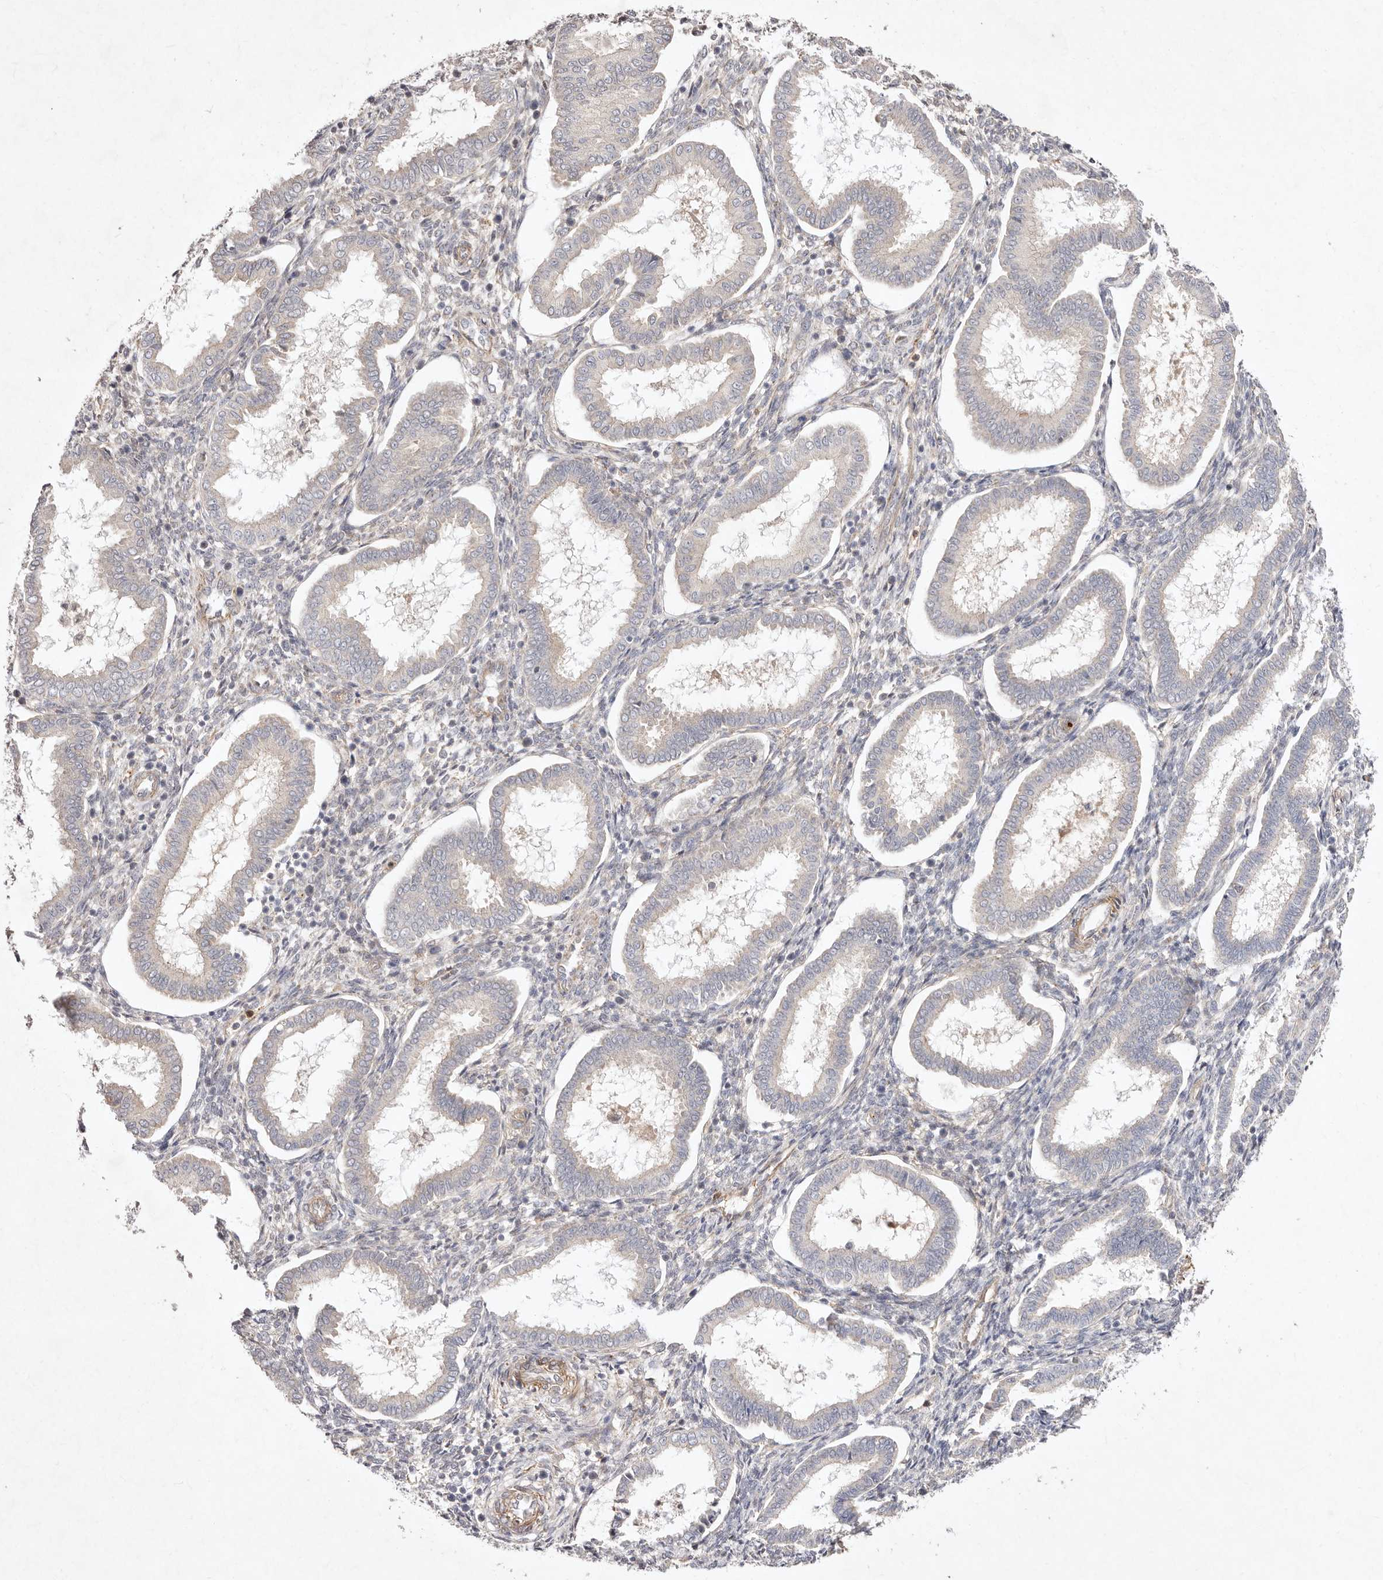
{"staining": {"intensity": "negative", "quantity": "none", "location": "none"}, "tissue": "endometrium", "cell_type": "Cells in endometrial stroma", "image_type": "normal", "snomed": [{"axis": "morphology", "description": "Normal tissue, NOS"}, {"axis": "topography", "description": "Endometrium"}], "caption": "This is an immunohistochemistry histopathology image of benign human endometrium. There is no expression in cells in endometrial stroma.", "gene": "MTMR11", "patient": {"sex": "female", "age": 24}}